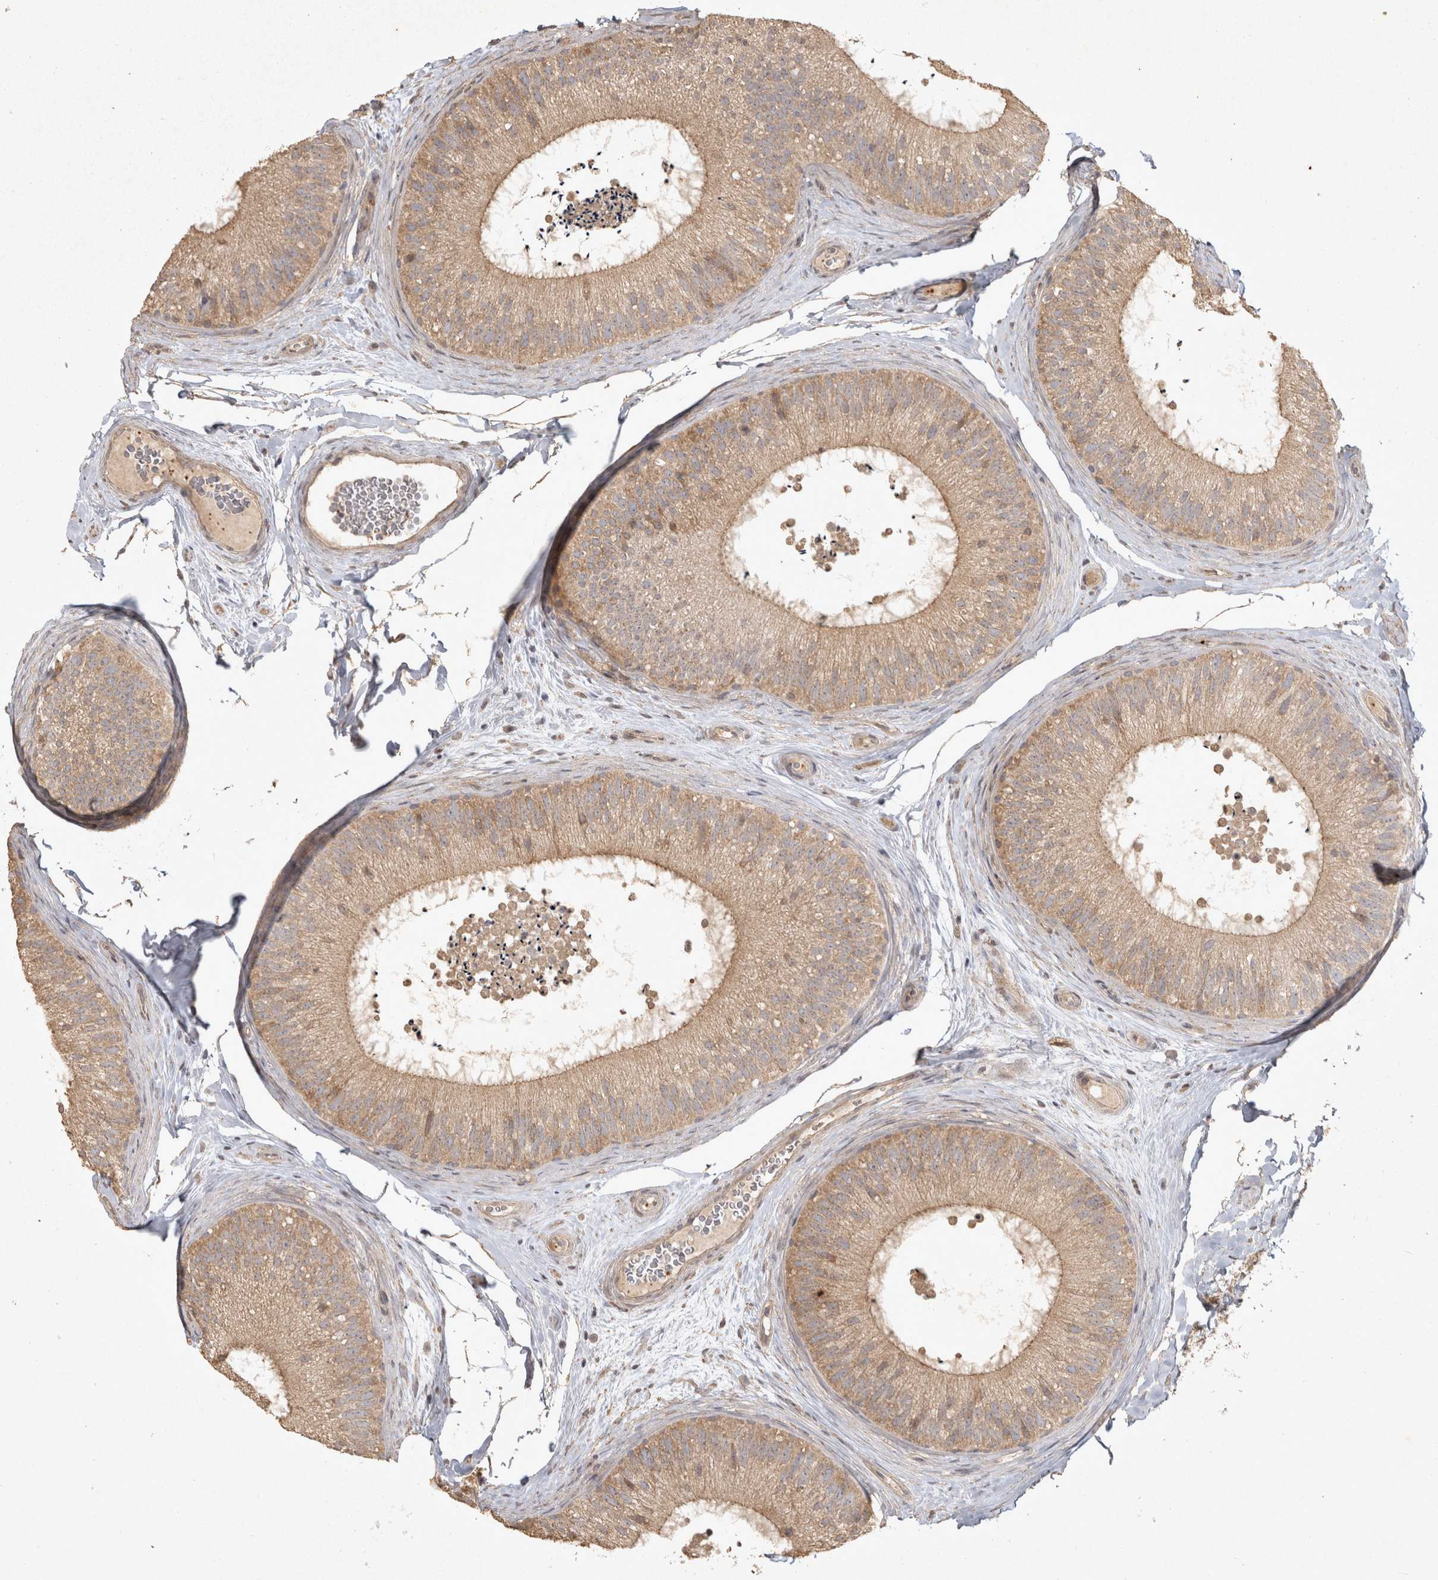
{"staining": {"intensity": "weak", "quantity": ">75%", "location": "cytoplasmic/membranous"}, "tissue": "epididymis", "cell_type": "Glandular cells", "image_type": "normal", "snomed": [{"axis": "morphology", "description": "Normal tissue, NOS"}, {"axis": "topography", "description": "Epididymis"}], "caption": "Weak cytoplasmic/membranous expression for a protein is seen in approximately >75% of glandular cells of normal epididymis using immunohistochemistry.", "gene": "OSTN", "patient": {"sex": "male", "age": 45}}